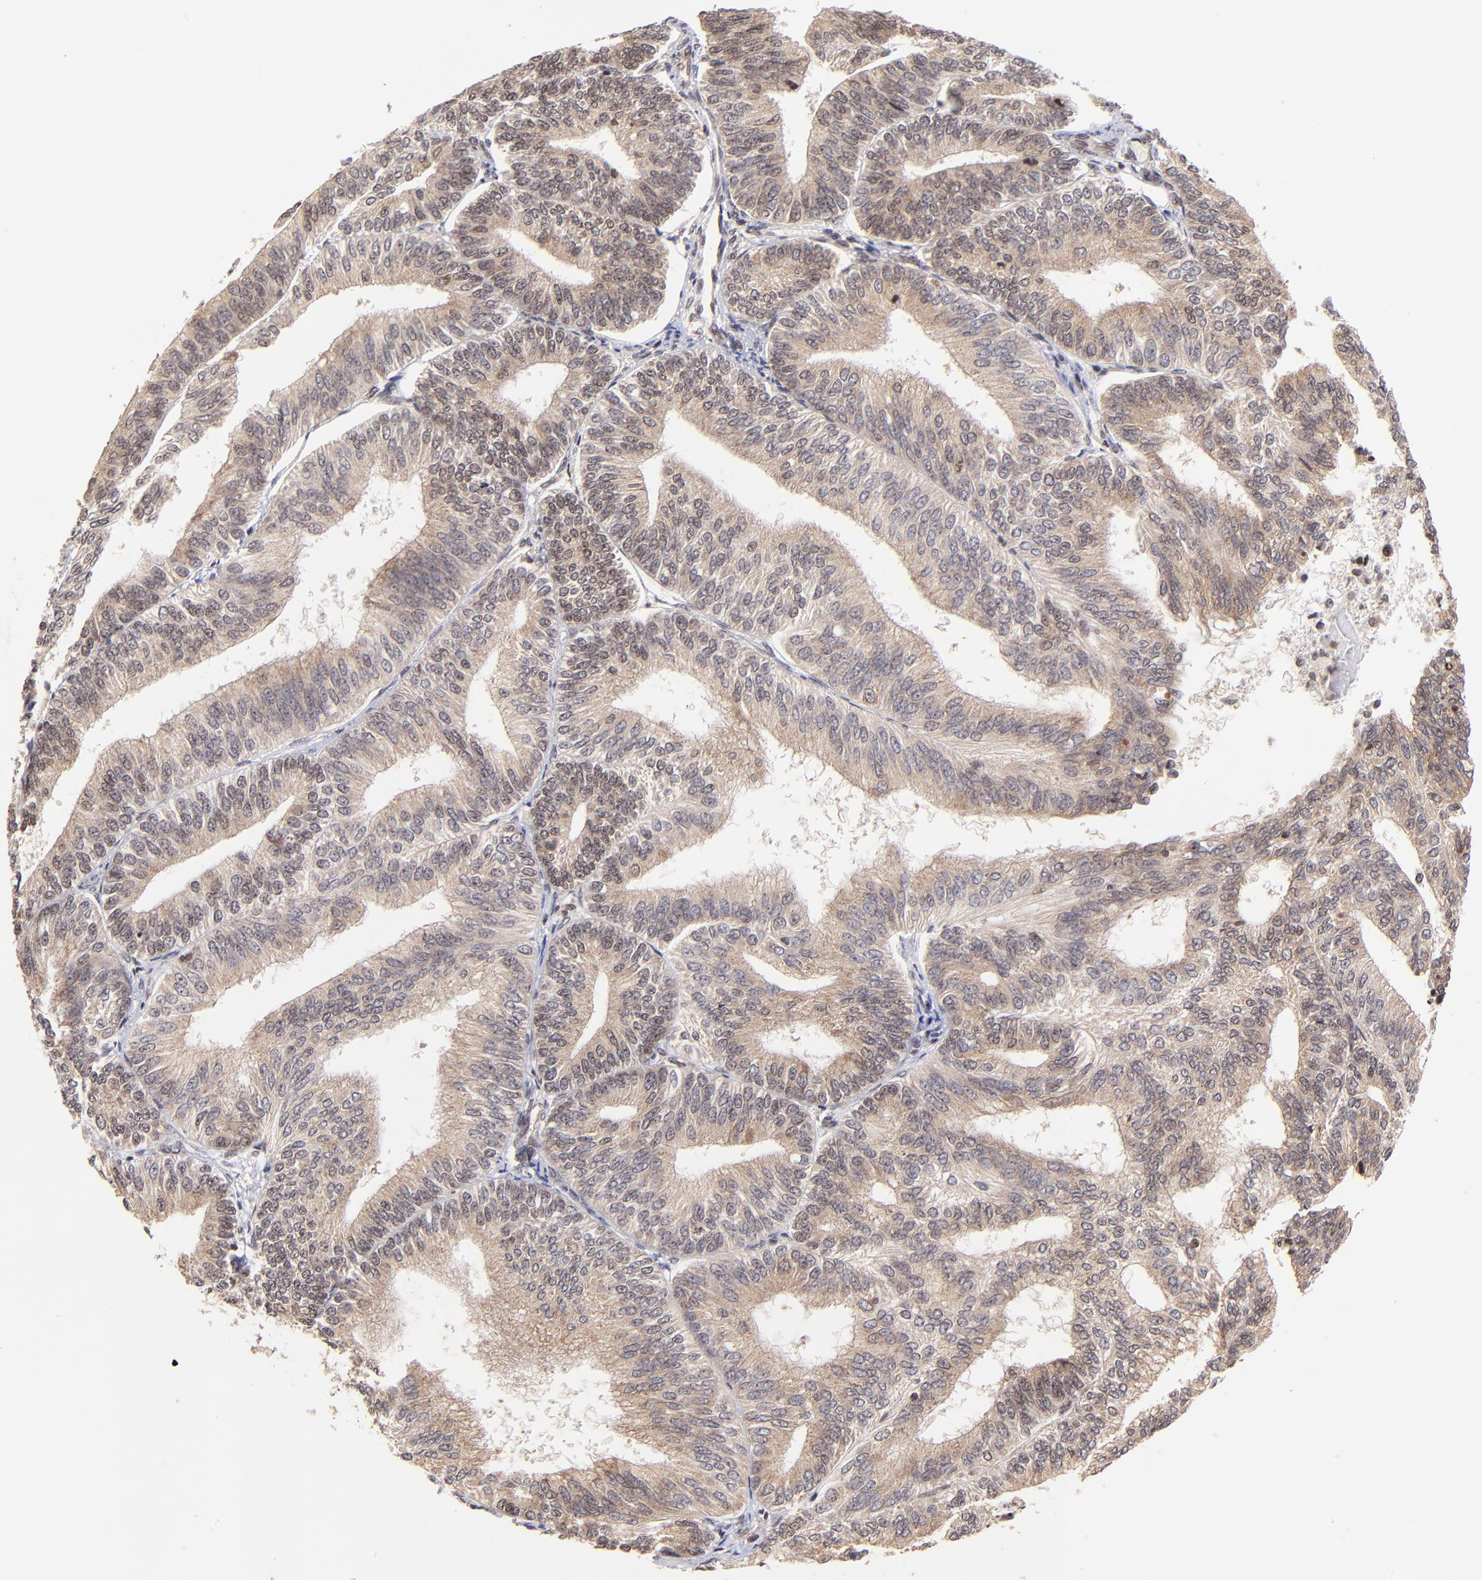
{"staining": {"intensity": "weak", "quantity": ">75%", "location": "cytoplasmic/membranous,nuclear"}, "tissue": "endometrial cancer", "cell_type": "Tumor cells", "image_type": "cancer", "snomed": [{"axis": "morphology", "description": "Adenocarcinoma, NOS"}, {"axis": "topography", "description": "Endometrium"}], "caption": "Endometrial cancer (adenocarcinoma) tissue demonstrates weak cytoplasmic/membranous and nuclear positivity in approximately >75% of tumor cells The protein is stained brown, and the nuclei are stained in blue (DAB IHC with brightfield microscopy, high magnification).", "gene": "WDR25", "patient": {"sex": "female", "age": 55}}